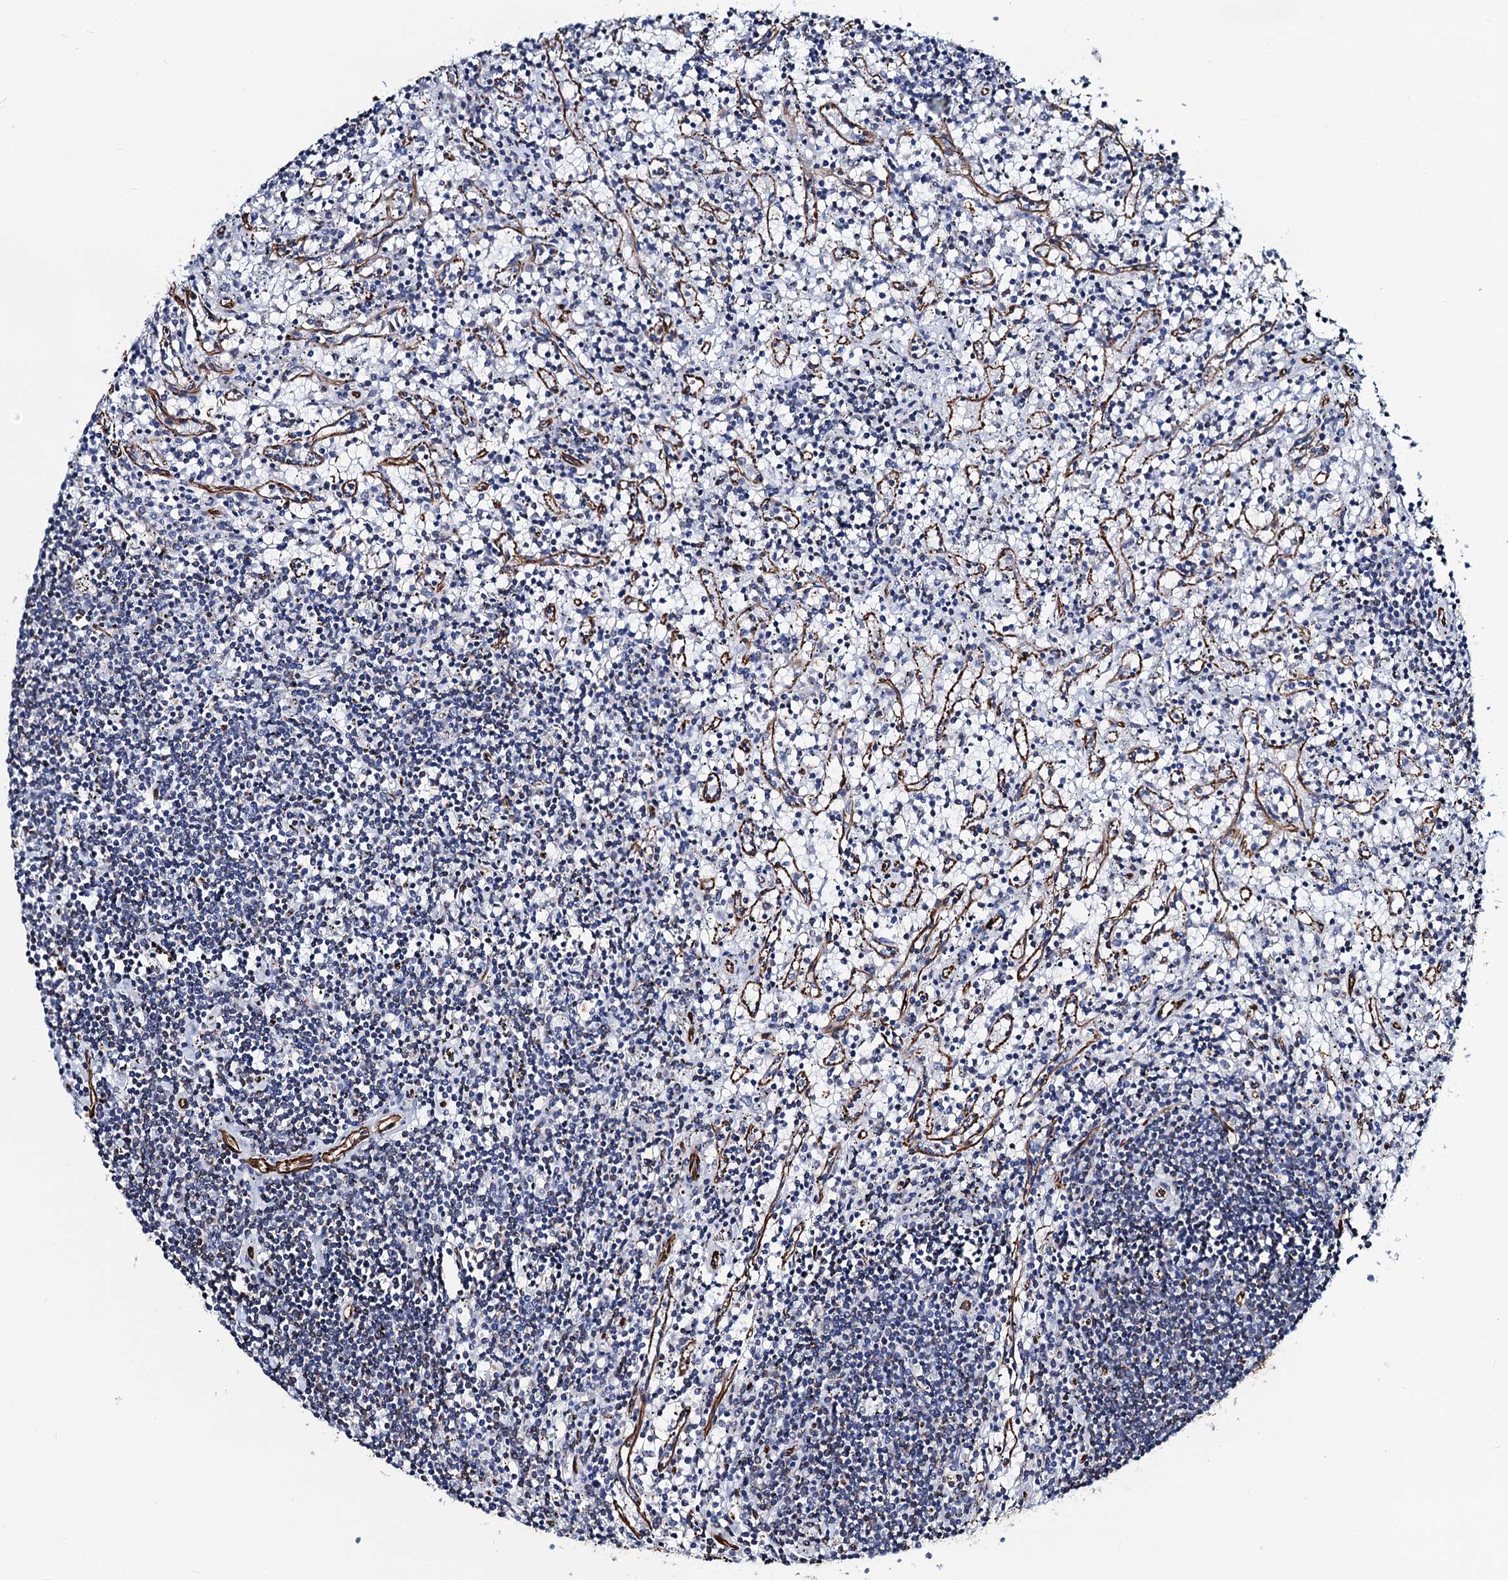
{"staining": {"intensity": "negative", "quantity": "none", "location": "none"}, "tissue": "lymphoma", "cell_type": "Tumor cells", "image_type": "cancer", "snomed": [{"axis": "morphology", "description": "Malignant lymphoma, non-Hodgkin's type, Low grade"}, {"axis": "topography", "description": "Spleen"}], "caption": "High power microscopy photomicrograph of an immunohistochemistry photomicrograph of malignant lymphoma, non-Hodgkin's type (low-grade), revealing no significant expression in tumor cells. (Stains: DAB (3,3'-diaminobenzidine) immunohistochemistry (IHC) with hematoxylin counter stain, Microscopy: brightfield microscopy at high magnification).", "gene": "PGM2", "patient": {"sex": "male", "age": 76}}